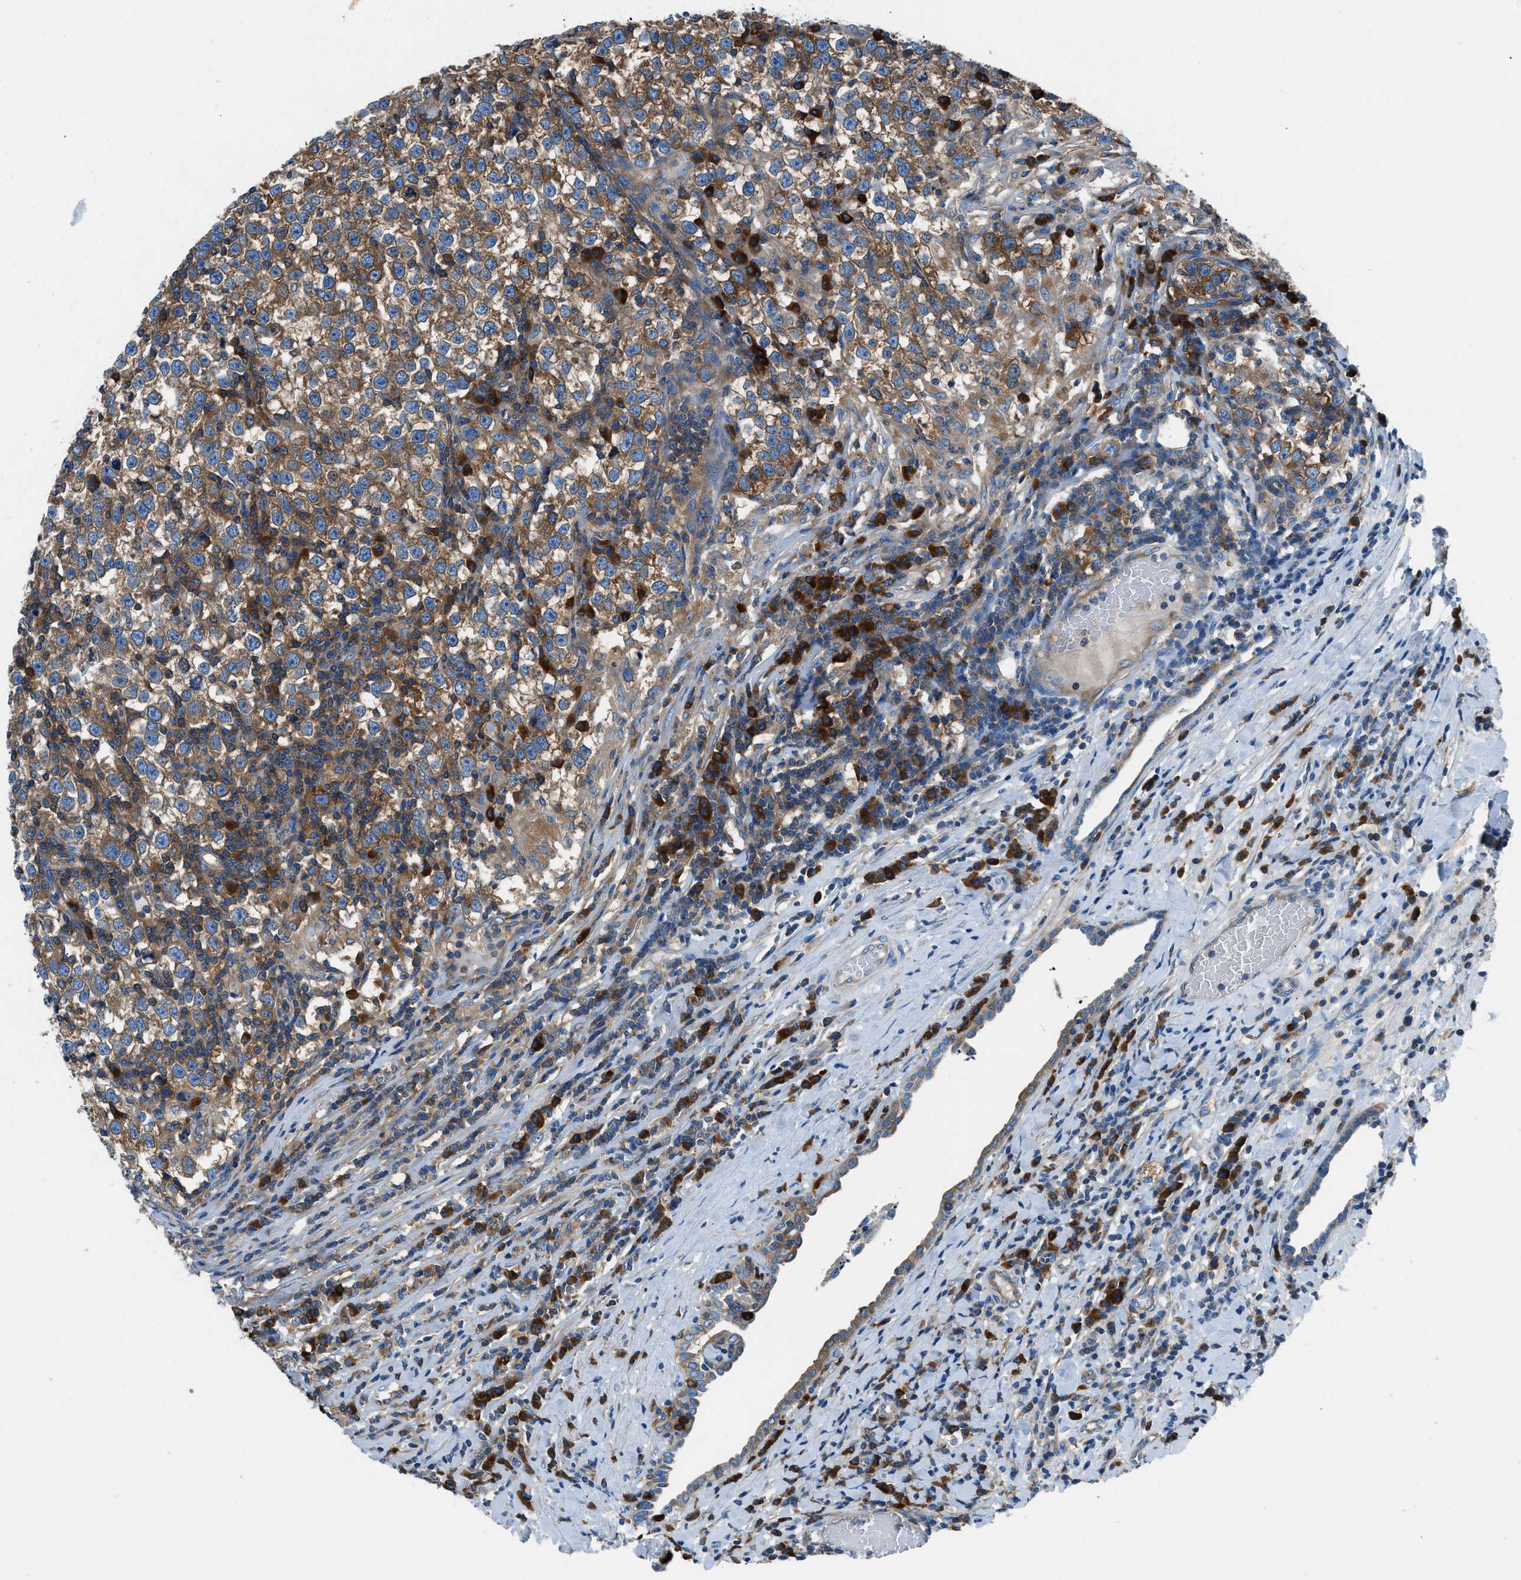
{"staining": {"intensity": "moderate", "quantity": ">75%", "location": "cytoplasmic/membranous"}, "tissue": "testis cancer", "cell_type": "Tumor cells", "image_type": "cancer", "snomed": [{"axis": "morphology", "description": "Normal tissue, NOS"}, {"axis": "morphology", "description": "Seminoma, NOS"}, {"axis": "topography", "description": "Testis"}], "caption": "Moderate cytoplasmic/membranous protein positivity is present in about >75% of tumor cells in testis cancer (seminoma). The staining was performed using DAB to visualize the protein expression in brown, while the nuclei were stained in blue with hematoxylin (Magnification: 20x).", "gene": "SARS1", "patient": {"sex": "male", "age": 43}}